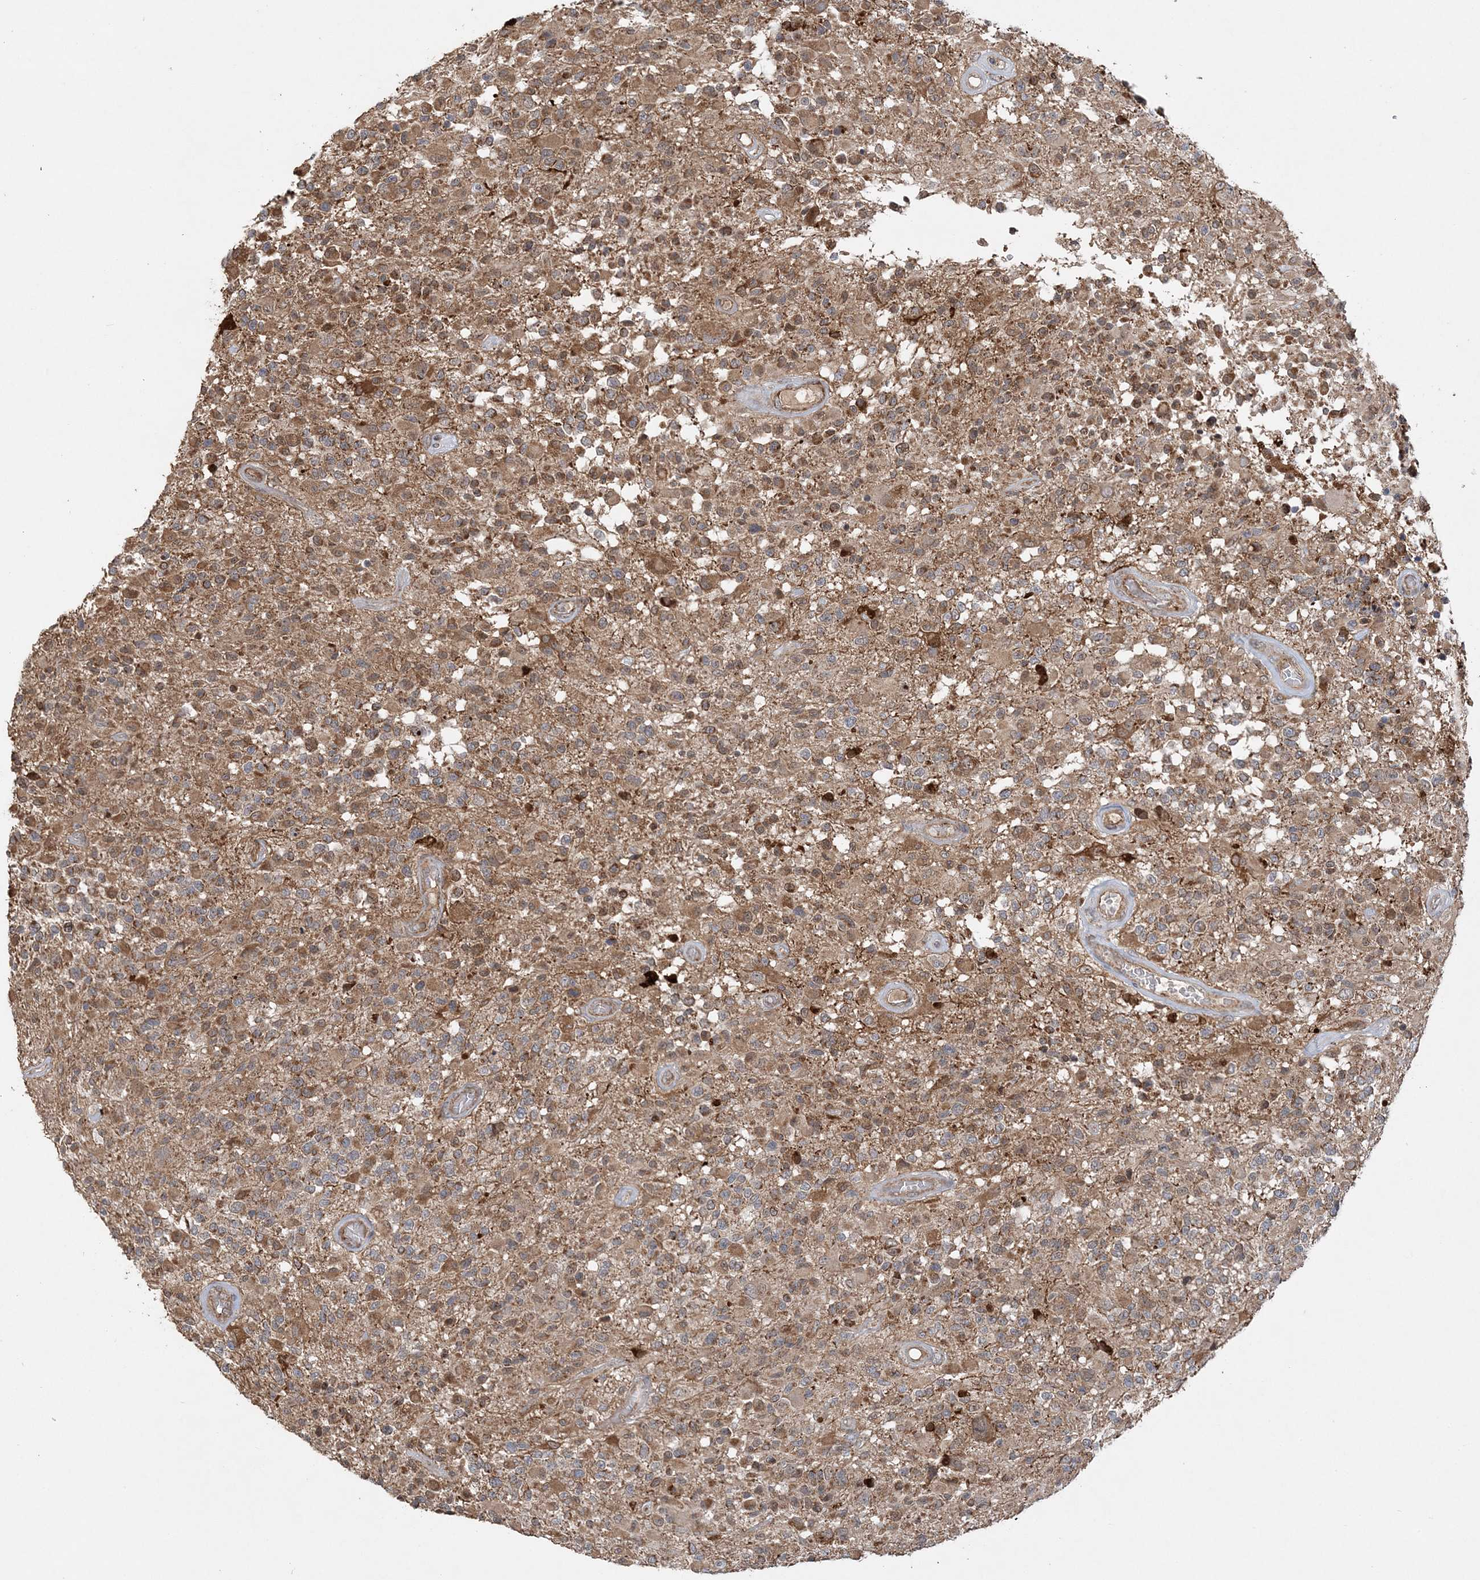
{"staining": {"intensity": "moderate", "quantity": ">75%", "location": "cytoplasmic/membranous"}, "tissue": "glioma", "cell_type": "Tumor cells", "image_type": "cancer", "snomed": [{"axis": "morphology", "description": "Glioma, malignant, High grade"}, {"axis": "morphology", "description": "Glioblastoma, NOS"}, {"axis": "topography", "description": "Brain"}], "caption": "Protein expression analysis of human glioma reveals moderate cytoplasmic/membranous staining in approximately >75% of tumor cells. Using DAB (brown) and hematoxylin (blue) stains, captured at high magnification using brightfield microscopy.", "gene": "SCLT1", "patient": {"sex": "male", "age": 60}}